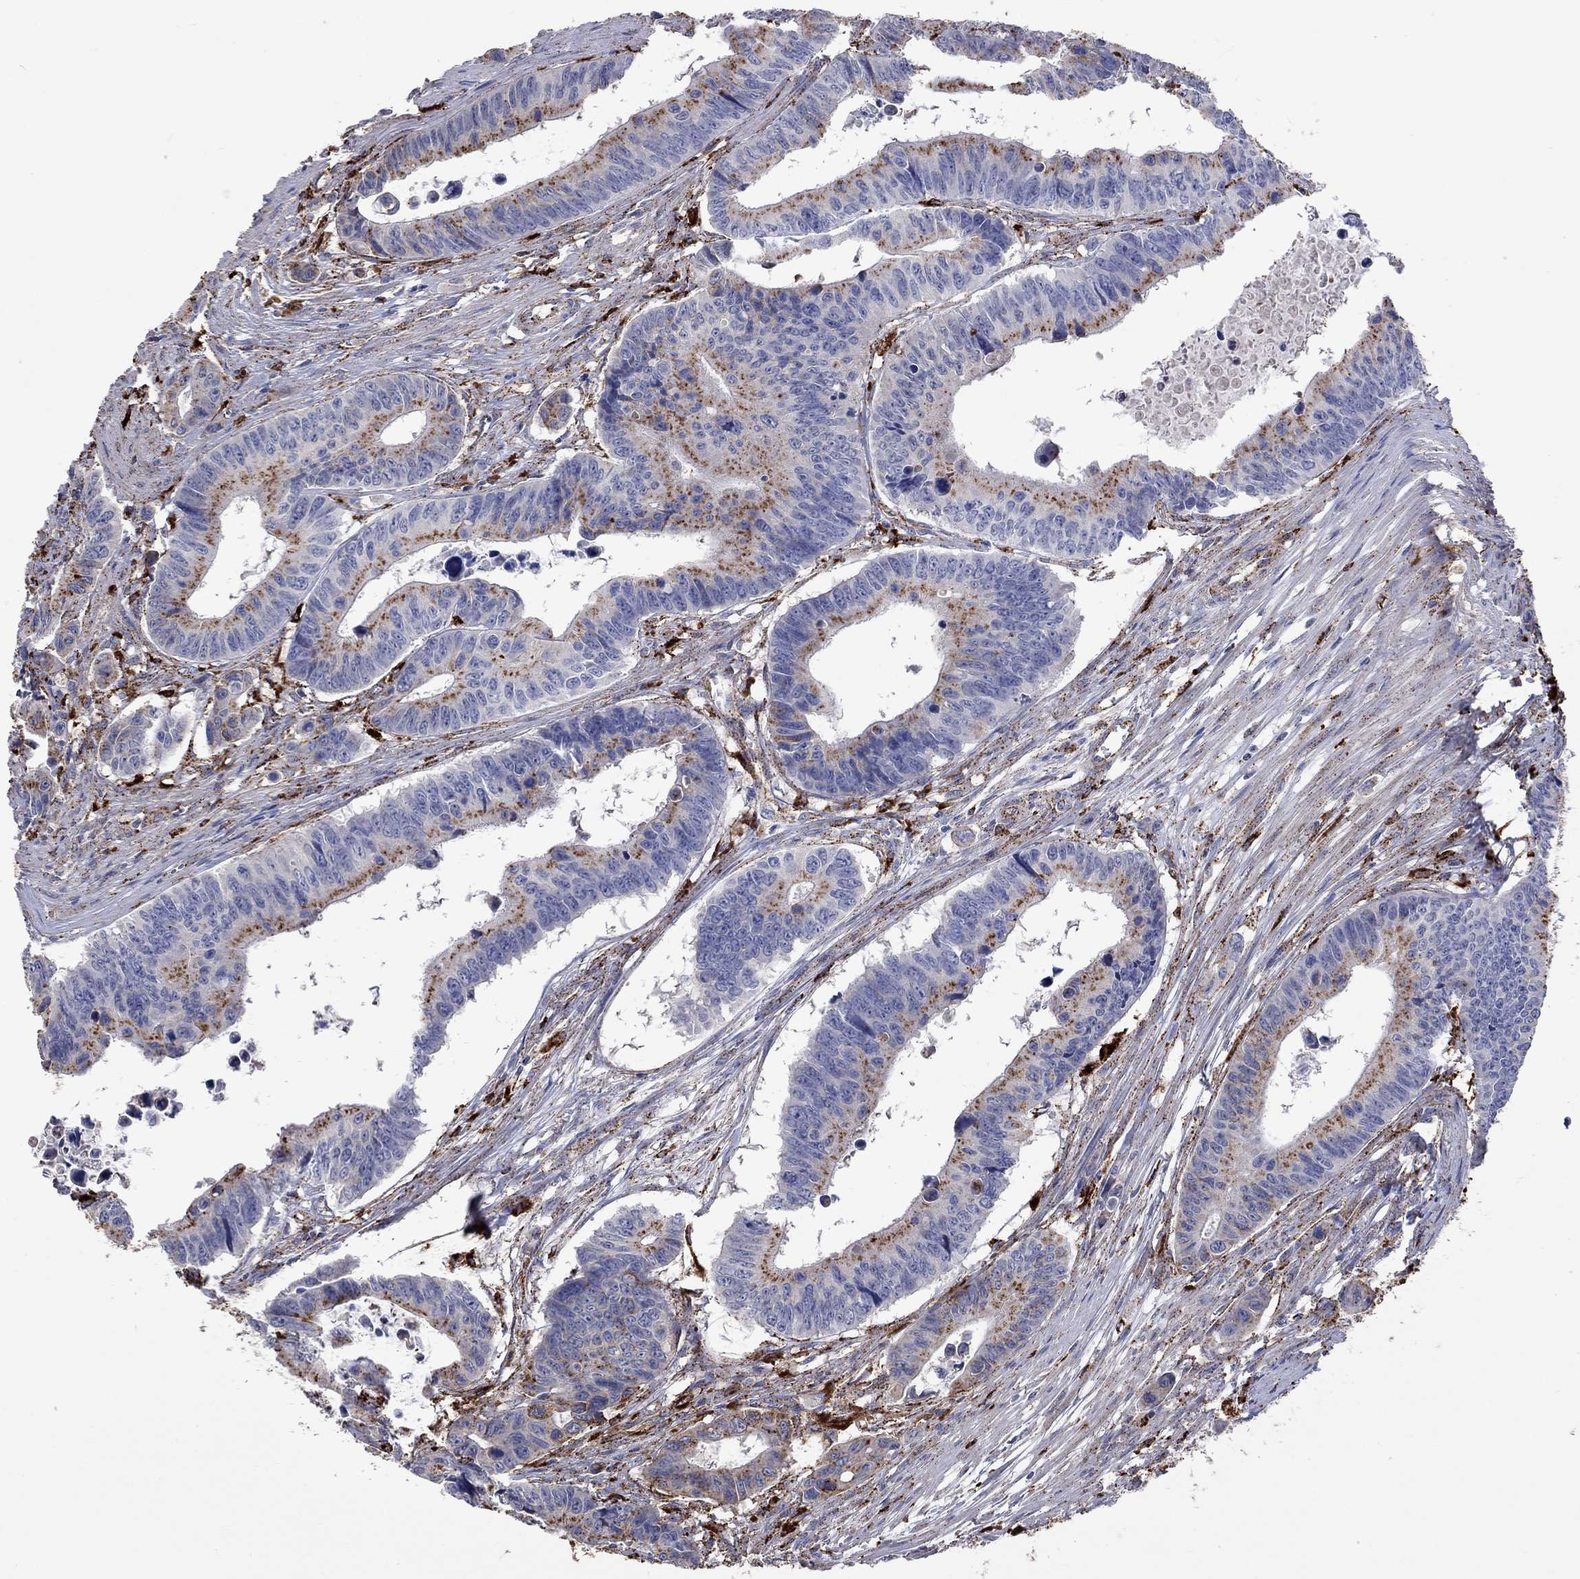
{"staining": {"intensity": "strong", "quantity": "<25%", "location": "cytoplasmic/membranous"}, "tissue": "colorectal cancer", "cell_type": "Tumor cells", "image_type": "cancer", "snomed": [{"axis": "morphology", "description": "Adenocarcinoma, NOS"}, {"axis": "topography", "description": "Colon"}], "caption": "Approximately <25% of tumor cells in human colorectal cancer reveal strong cytoplasmic/membranous protein expression as visualized by brown immunohistochemical staining.", "gene": "CTSB", "patient": {"sex": "female", "age": 87}}